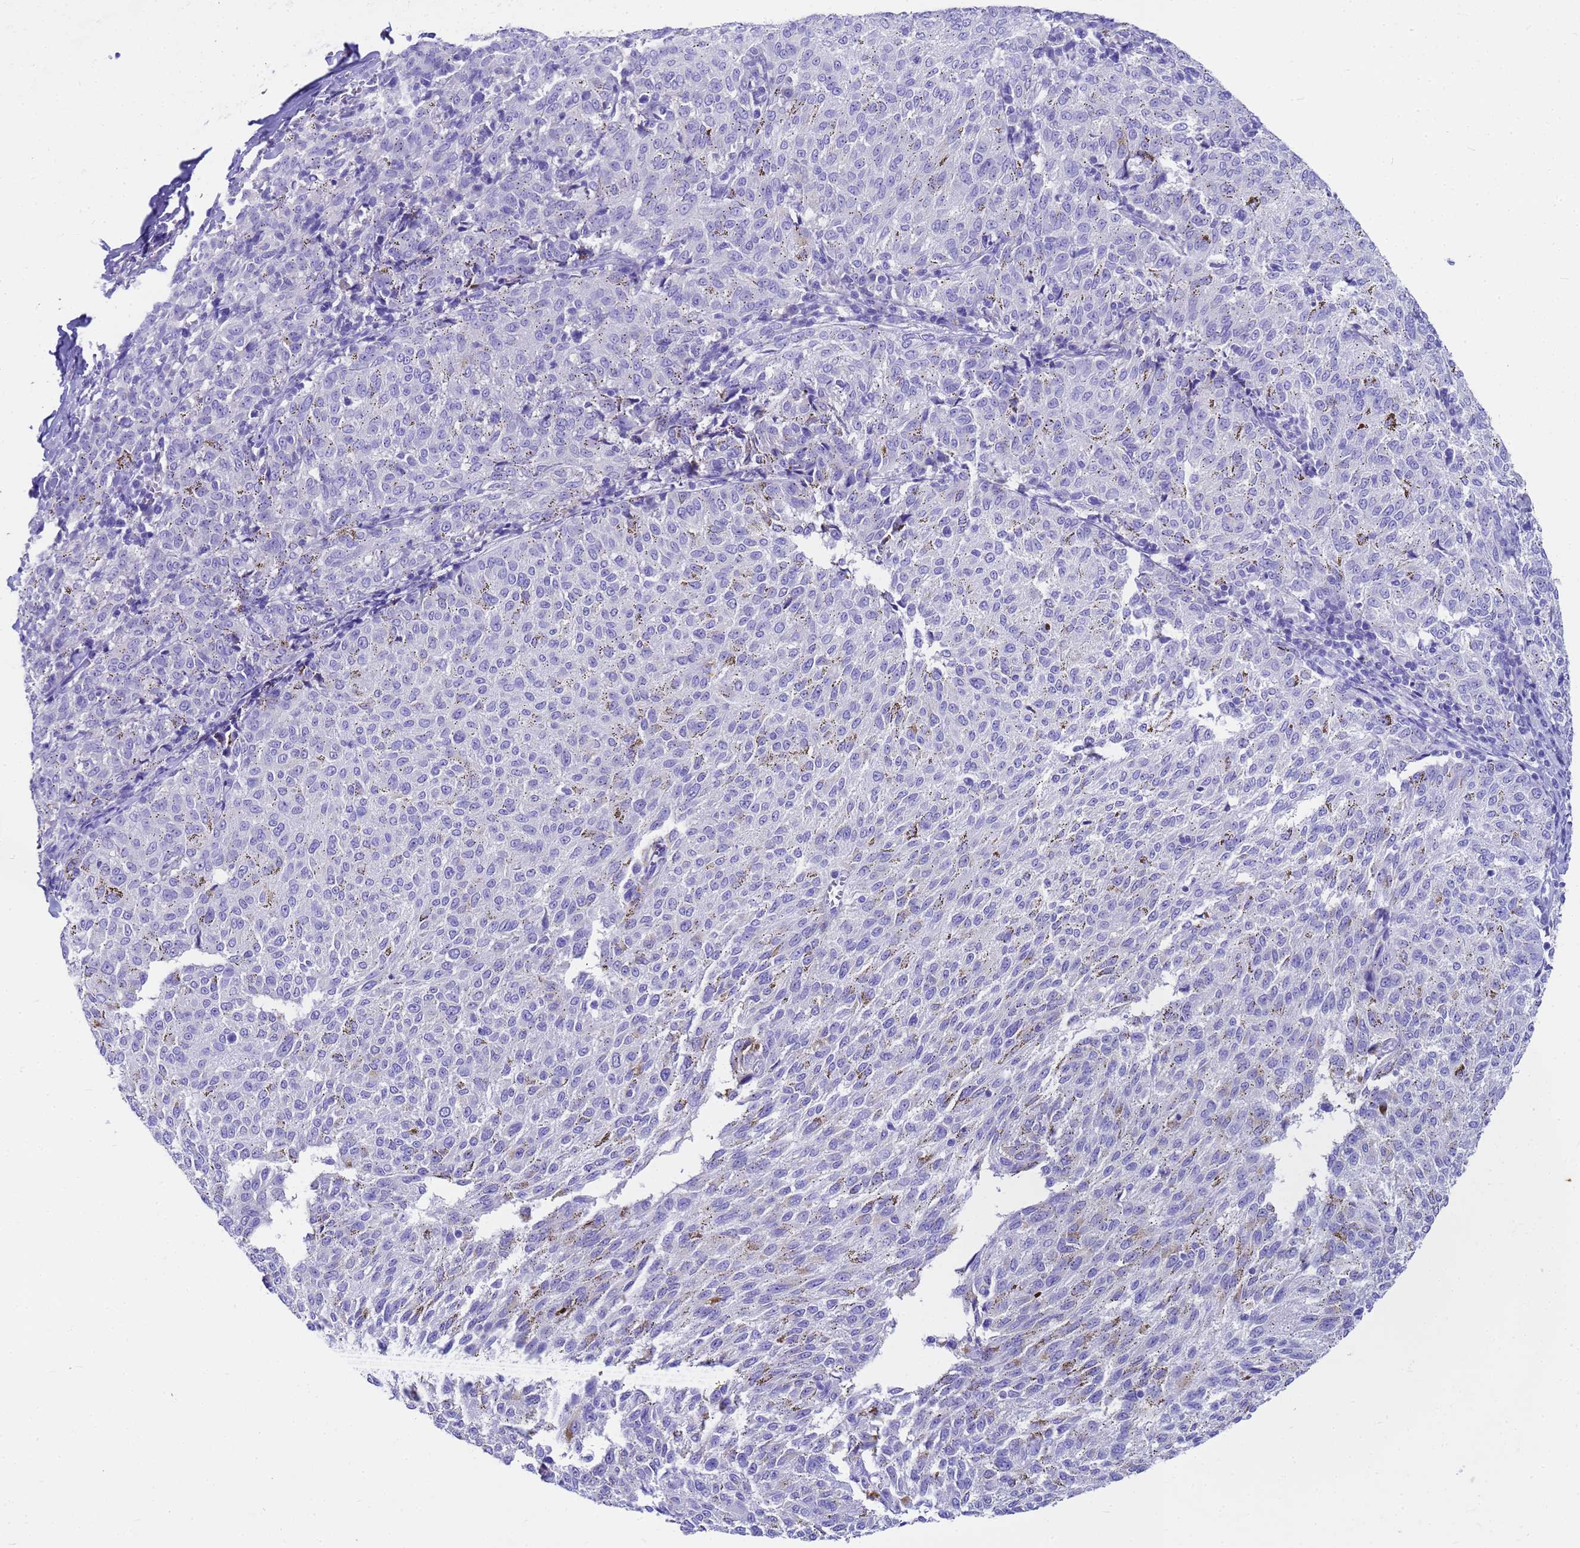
{"staining": {"intensity": "negative", "quantity": "none", "location": "none"}, "tissue": "melanoma", "cell_type": "Tumor cells", "image_type": "cancer", "snomed": [{"axis": "morphology", "description": "Malignant melanoma, NOS"}, {"axis": "topography", "description": "Skin"}], "caption": "IHC image of melanoma stained for a protein (brown), which demonstrates no expression in tumor cells.", "gene": "MS4A13", "patient": {"sex": "female", "age": 72}}